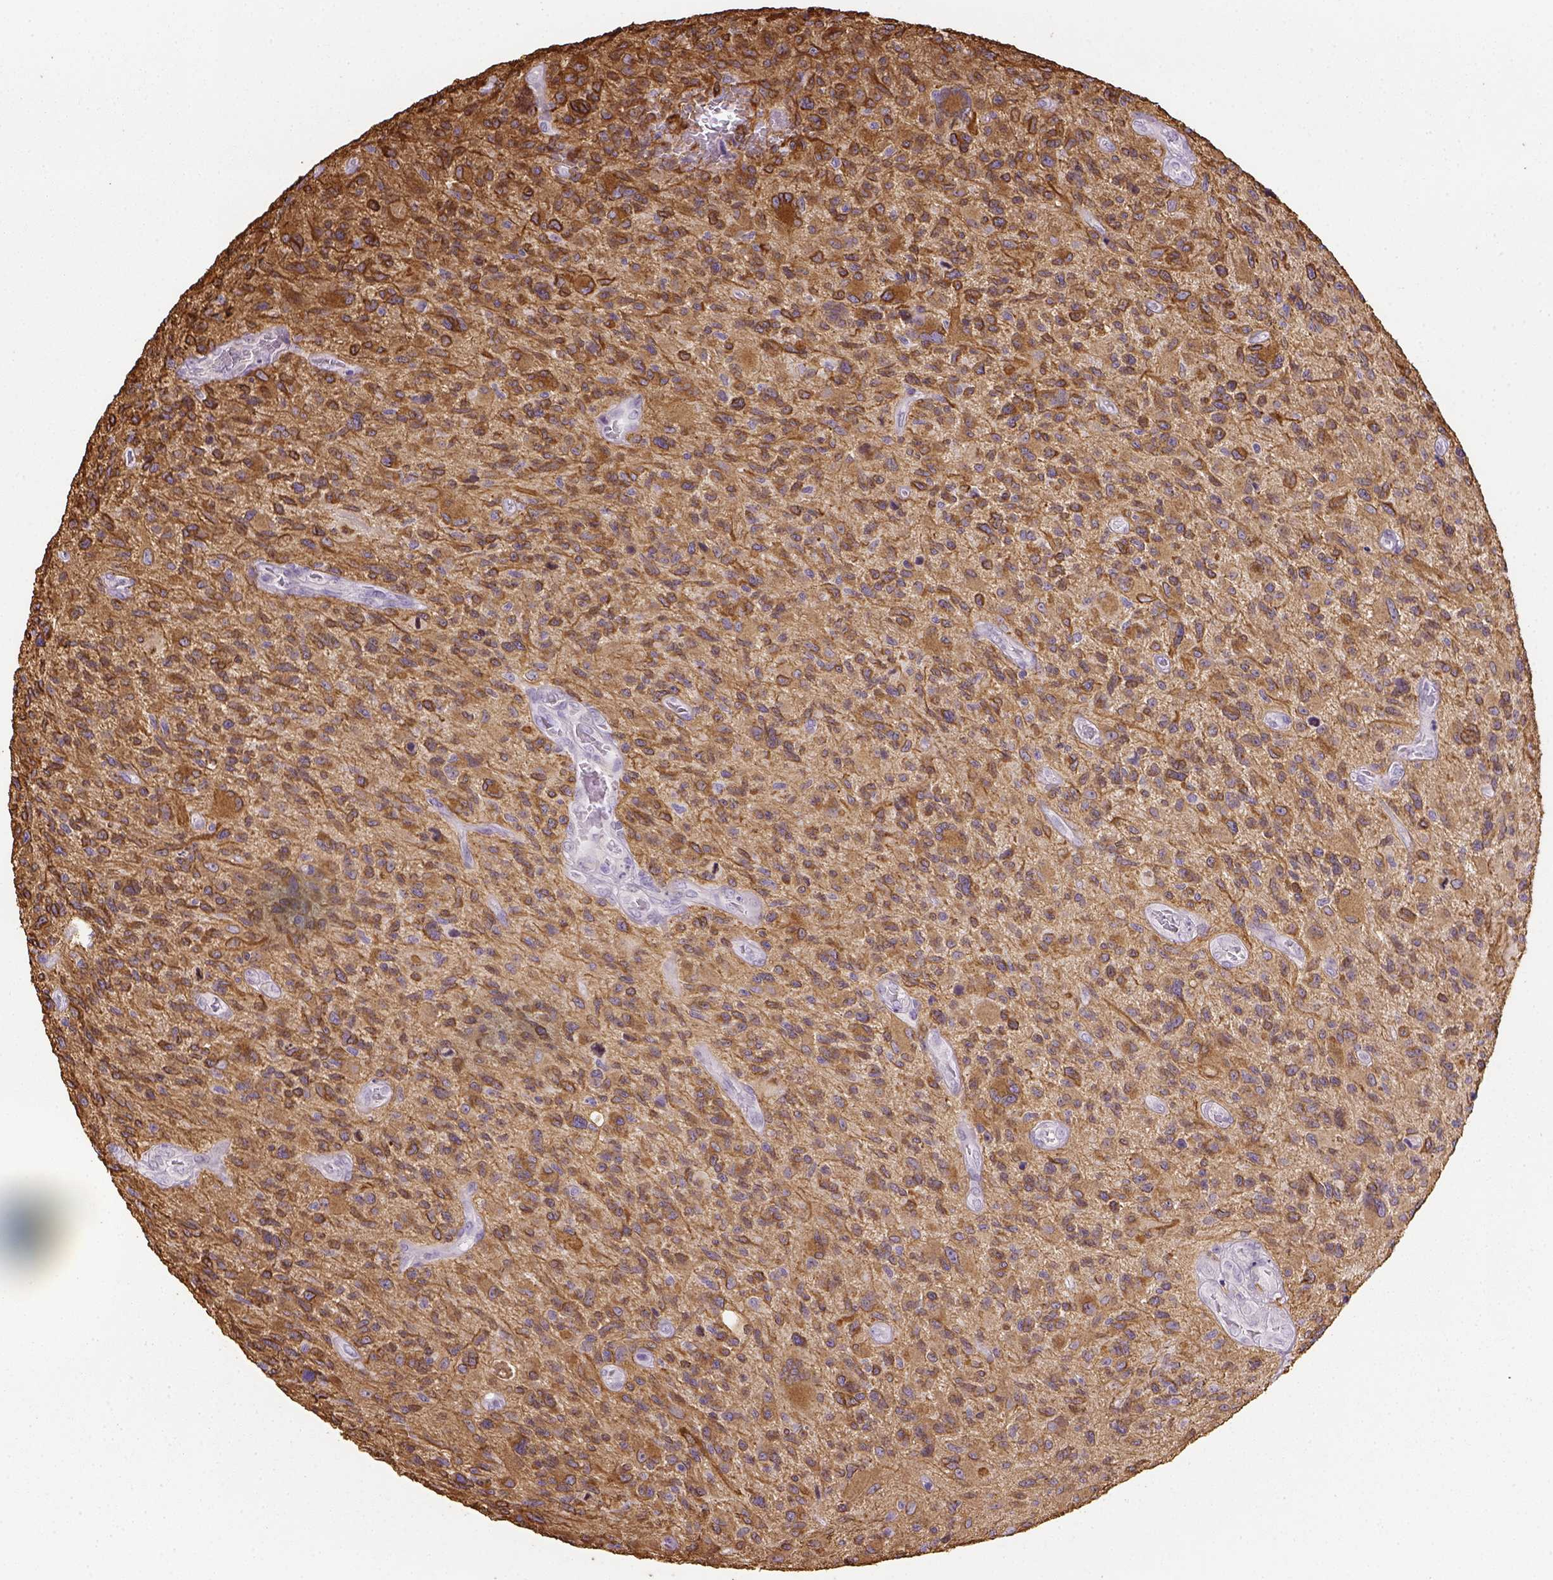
{"staining": {"intensity": "moderate", "quantity": ">75%", "location": "cytoplasmic/membranous"}, "tissue": "glioma", "cell_type": "Tumor cells", "image_type": "cancer", "snomed": [{"axis": "morphology", "description": "Glioma, malignant, NOS"}, {"axis": "morphology", "description": "Glioma, malignant, High grade"}, {"axis": "topography", "description": "Brain"}], "caption": "Moderate cytoplasmic/membranous expression for a protein is present in approximately >75% of tumor cells of malignant glioma (high-grade) using immunohistochemistry.", "gene": "CACNB1", "patient": {"sex": "female", "age": 71}}